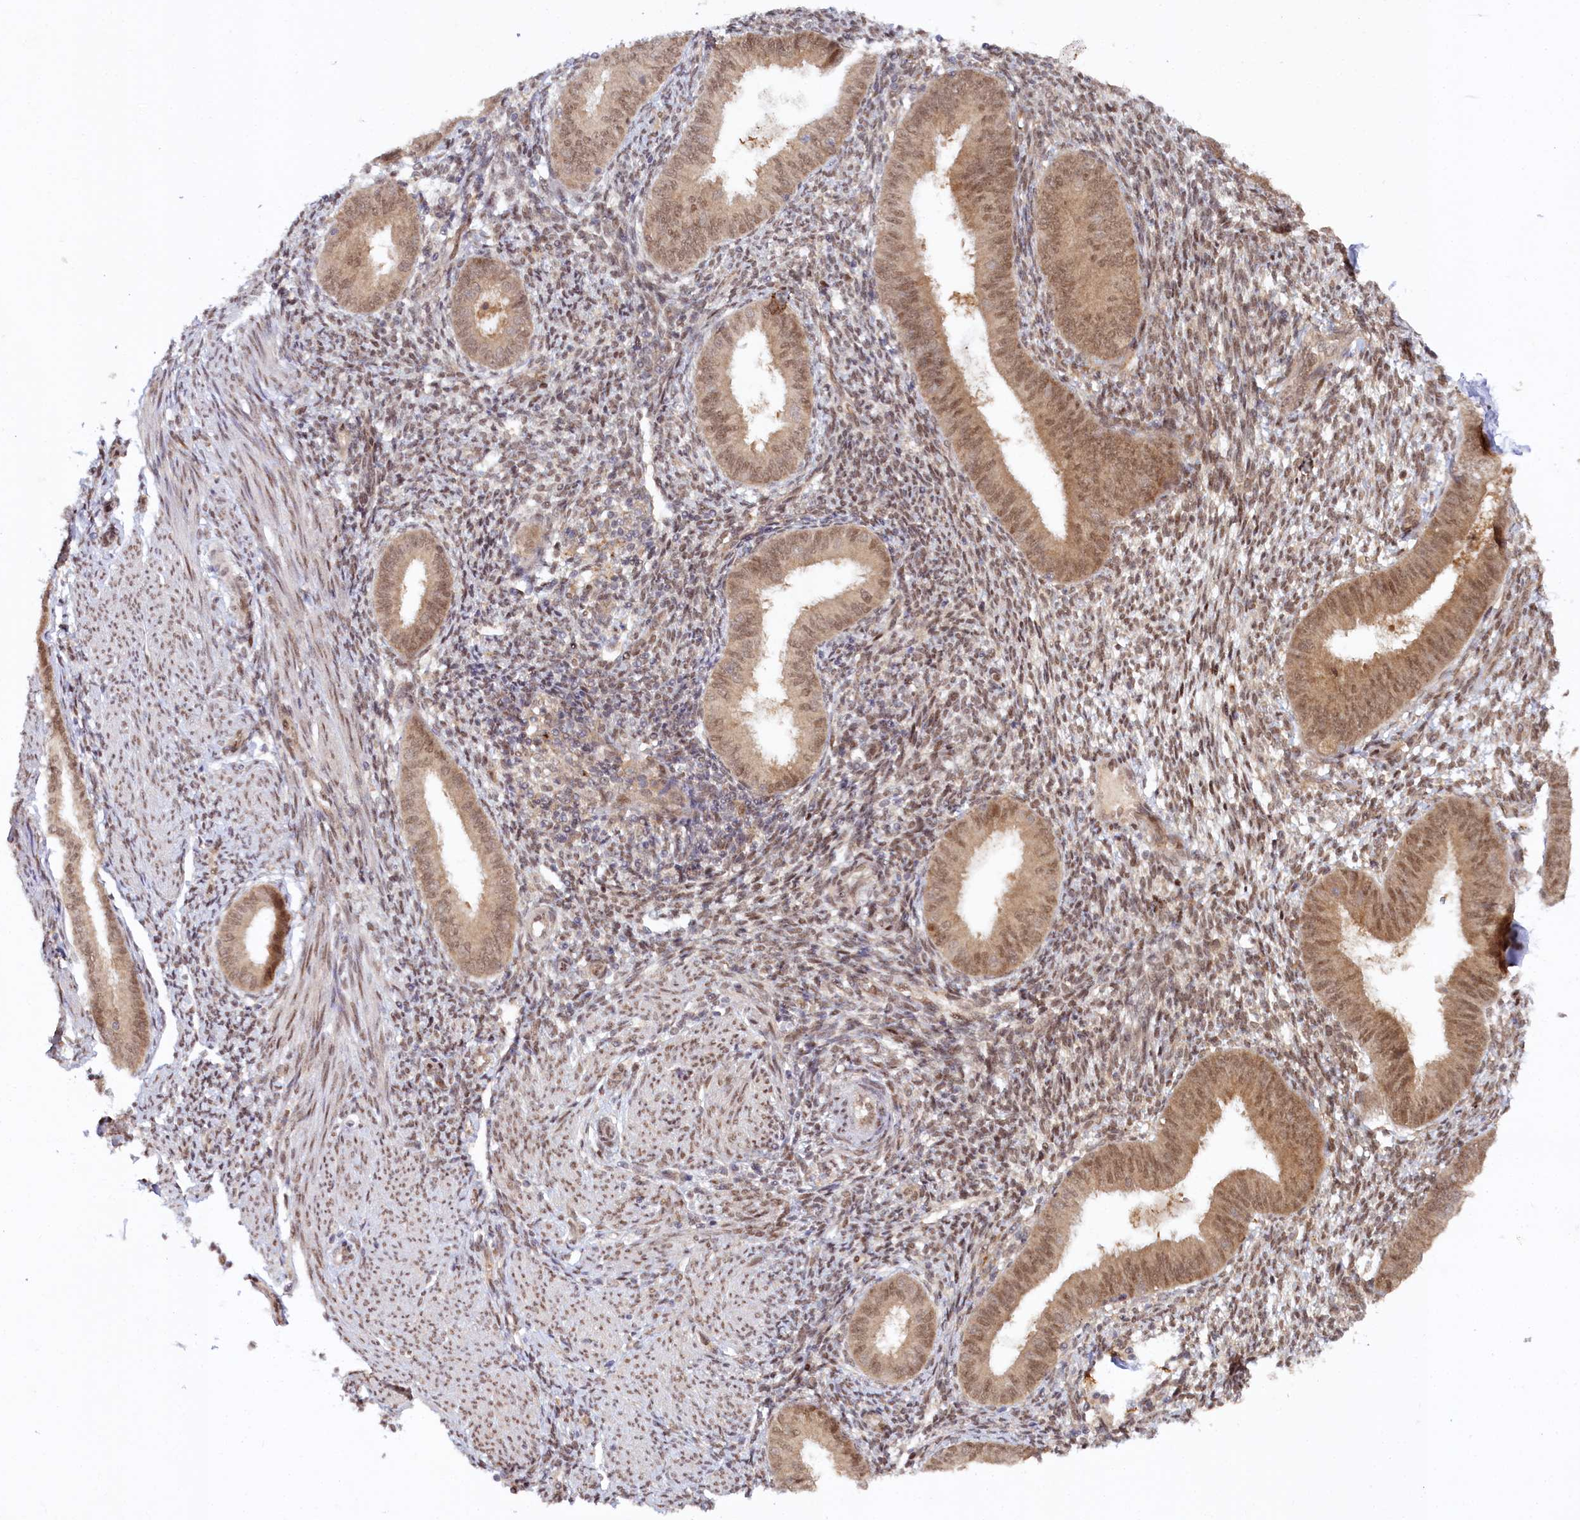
{"staining": {"intensity": "moderate", "quantity": ">75%", "location": "nuclear"}, "tissue": "endometrium", "cell_type": "Cells in endometrial stroma", "image_type": "normal", "snomed": [{"axis": "morphology", "description": "Normal tissue, NOS"}, {"axis": "topography", "description": "Uterus"}, {"axis": "topography", "description": "Endometrium"}], "caption": "Endometrium stained for a protein displays moderate nuclear positivity in cells in endometrial stroma. The protein of interest is shown in brown color, while the nuclei are stained blue.", "gene": "CCDC65", "patient": {"sex": "female", "age": 48}}